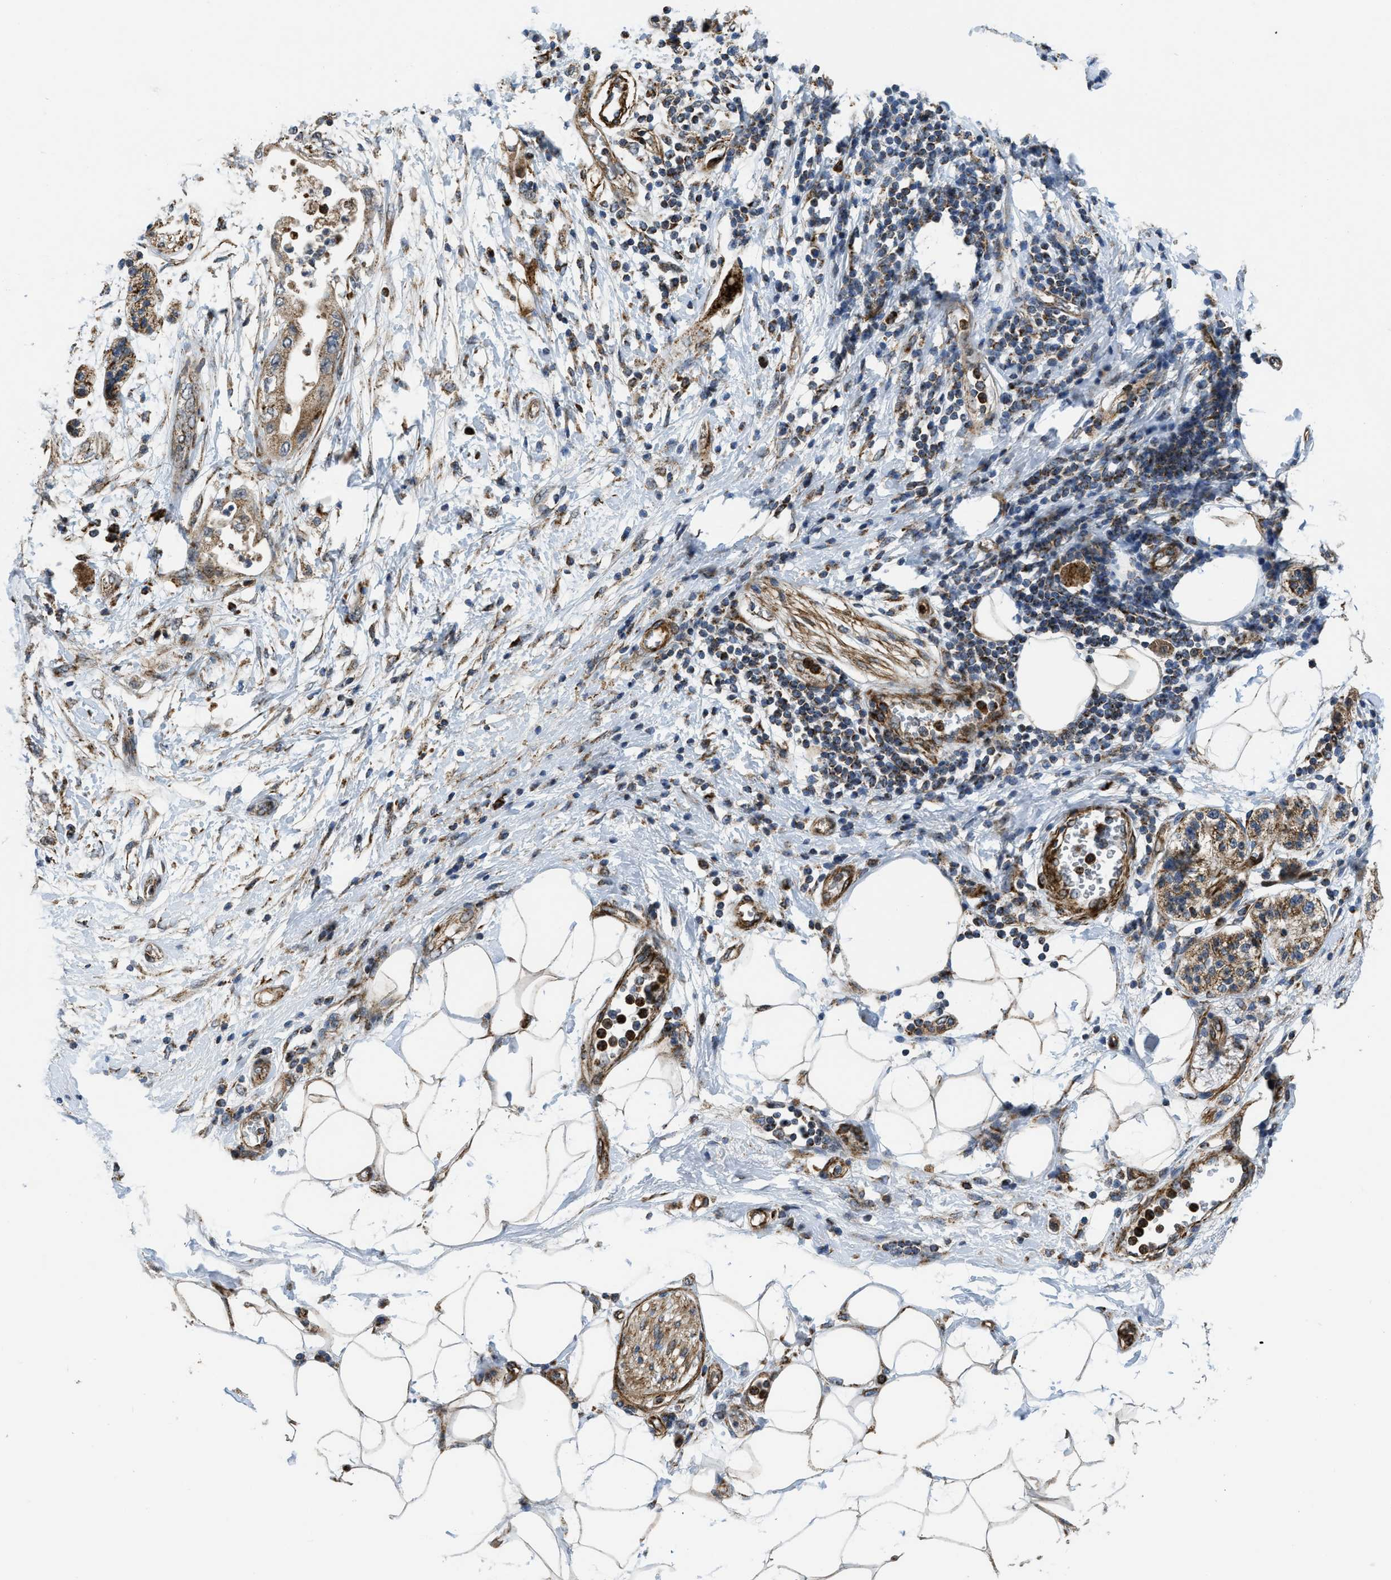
{"staining": {"intensity": "moderate", "quantity": ">75%", "location": "cytoplasmic/membranous"}, "tissue": "adipose tissue", "cell_type": "Adipocytes", "image_type": "normal", "snomed": [{"axis": "morphology", "description": "Normal tissue, NOS"}, {"axis": "morphology", "description": "Adenocarcinoma, NOS"}, {"axis": "topography", "description": "Duodenum"}, {"axis": "topography", "description": "Peripheral nerve tissue"}], "caption": "Immunohistochemistry (IHC) (DAB) staining of normal adipose tissue reveals moderate cytoplasmic/membranous protein staining in about >75% of adipocytes. The staining was performed using DAB to visualize the protein expression in brown, while the nuclei were stained in blue with hematoxylin (Magnification: 20x).", "gene": "GSDME", "patient": {"sex": "female", "age": 60}}